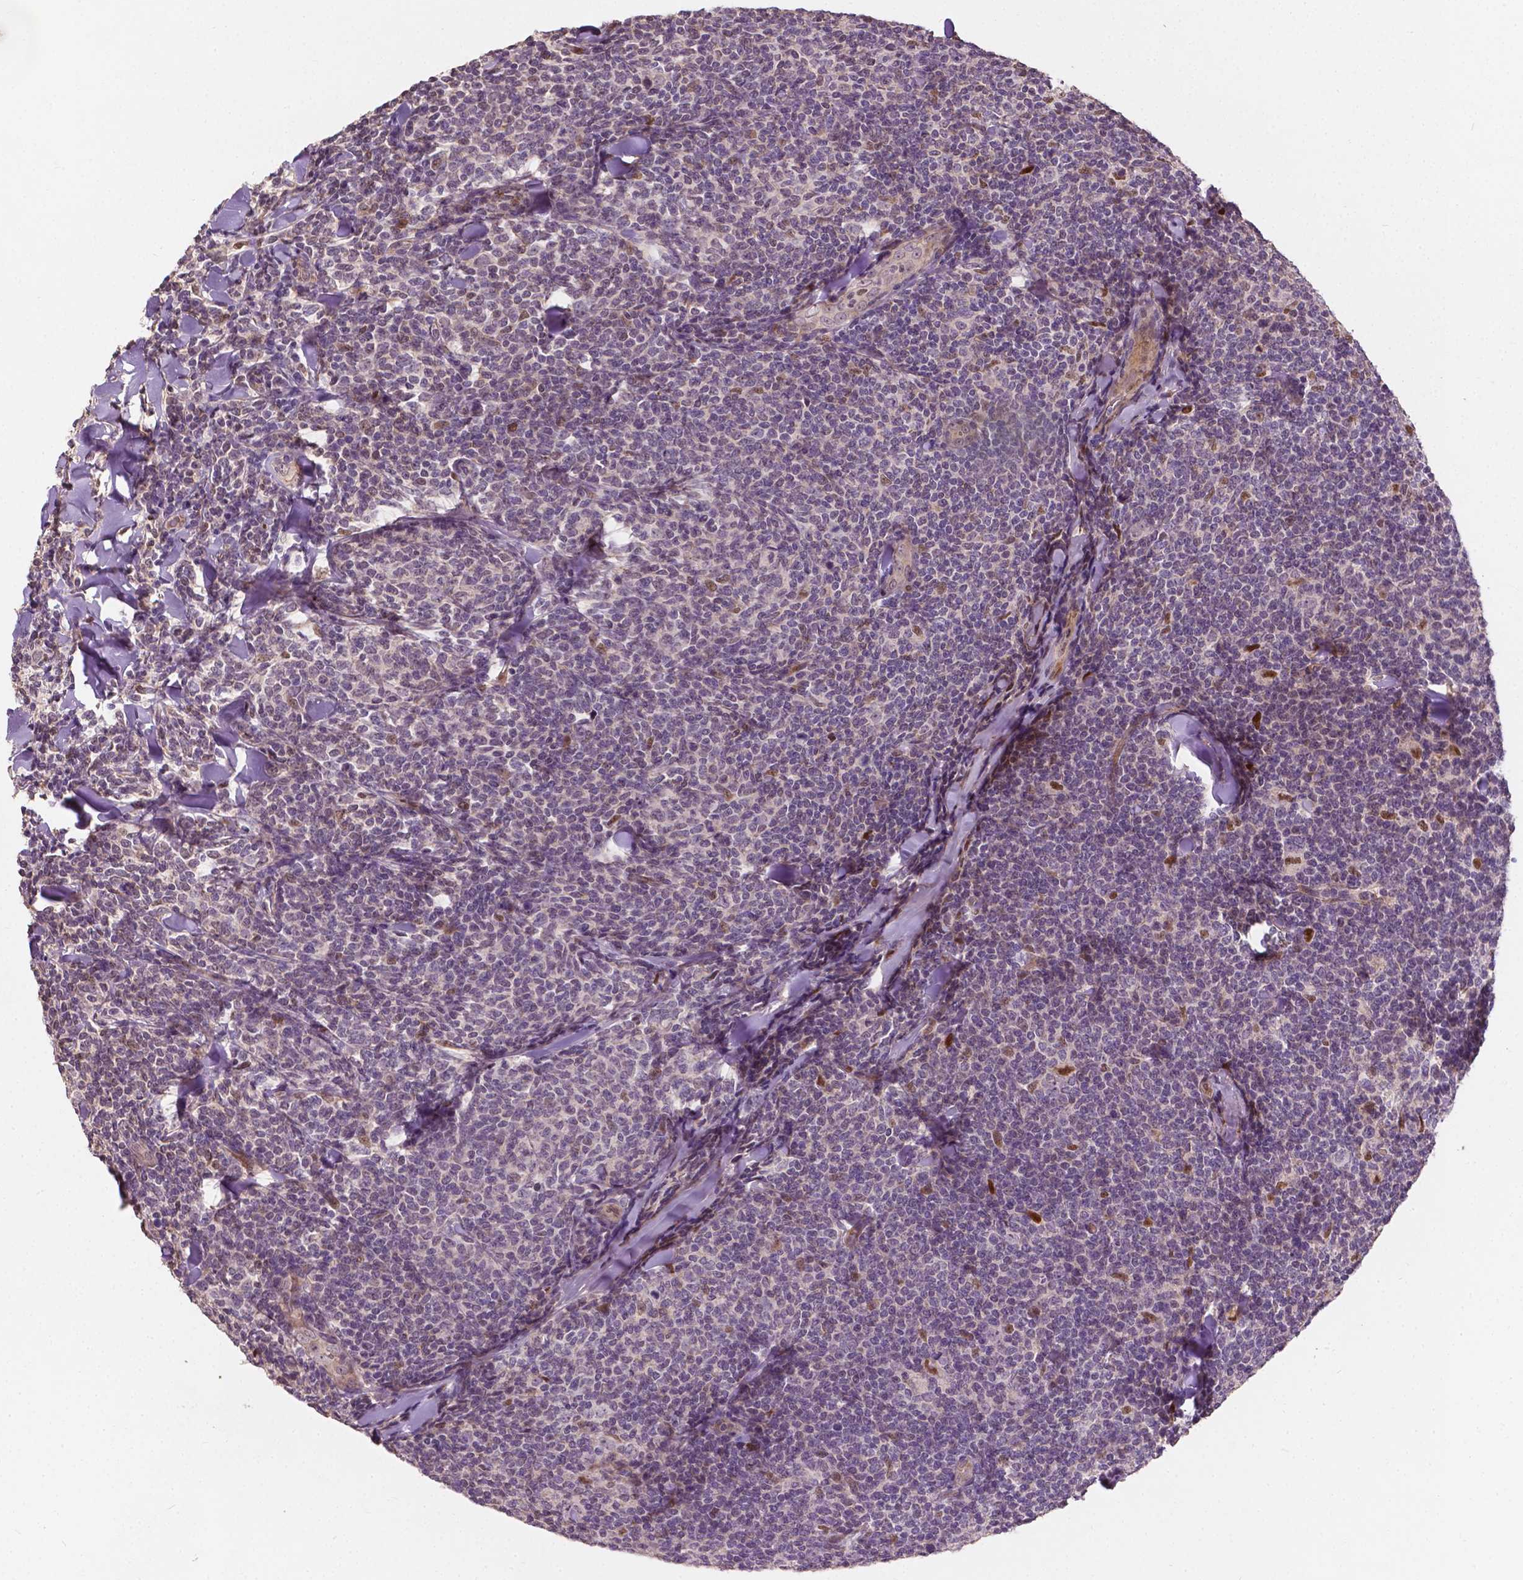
{"staining": {"intensity": "negative", "quantity": "none", "location": "none"}, "tissue": "lymphoma", "cell_type": "Tumor cells", "image_type": "cancer", "snomed": [{"axis": "morphology", "description": "Malignant lymphoma, non-Hodgkin's type, Low grade"}, {"axis": "topography", "description": "Lymph node"}], "caption": "The image shows no staining of tumor cells in low-grade malignant lymphoma, non-Hodgkin's type. (Stains: DAB (3,3'-diaminobenzidine) IHC with hematoxylin counter stain, Microscopy: brightfield microscopy at high magnification).", "gene": "DUSP16", "patient": {"sex": "female", "age": 56}}